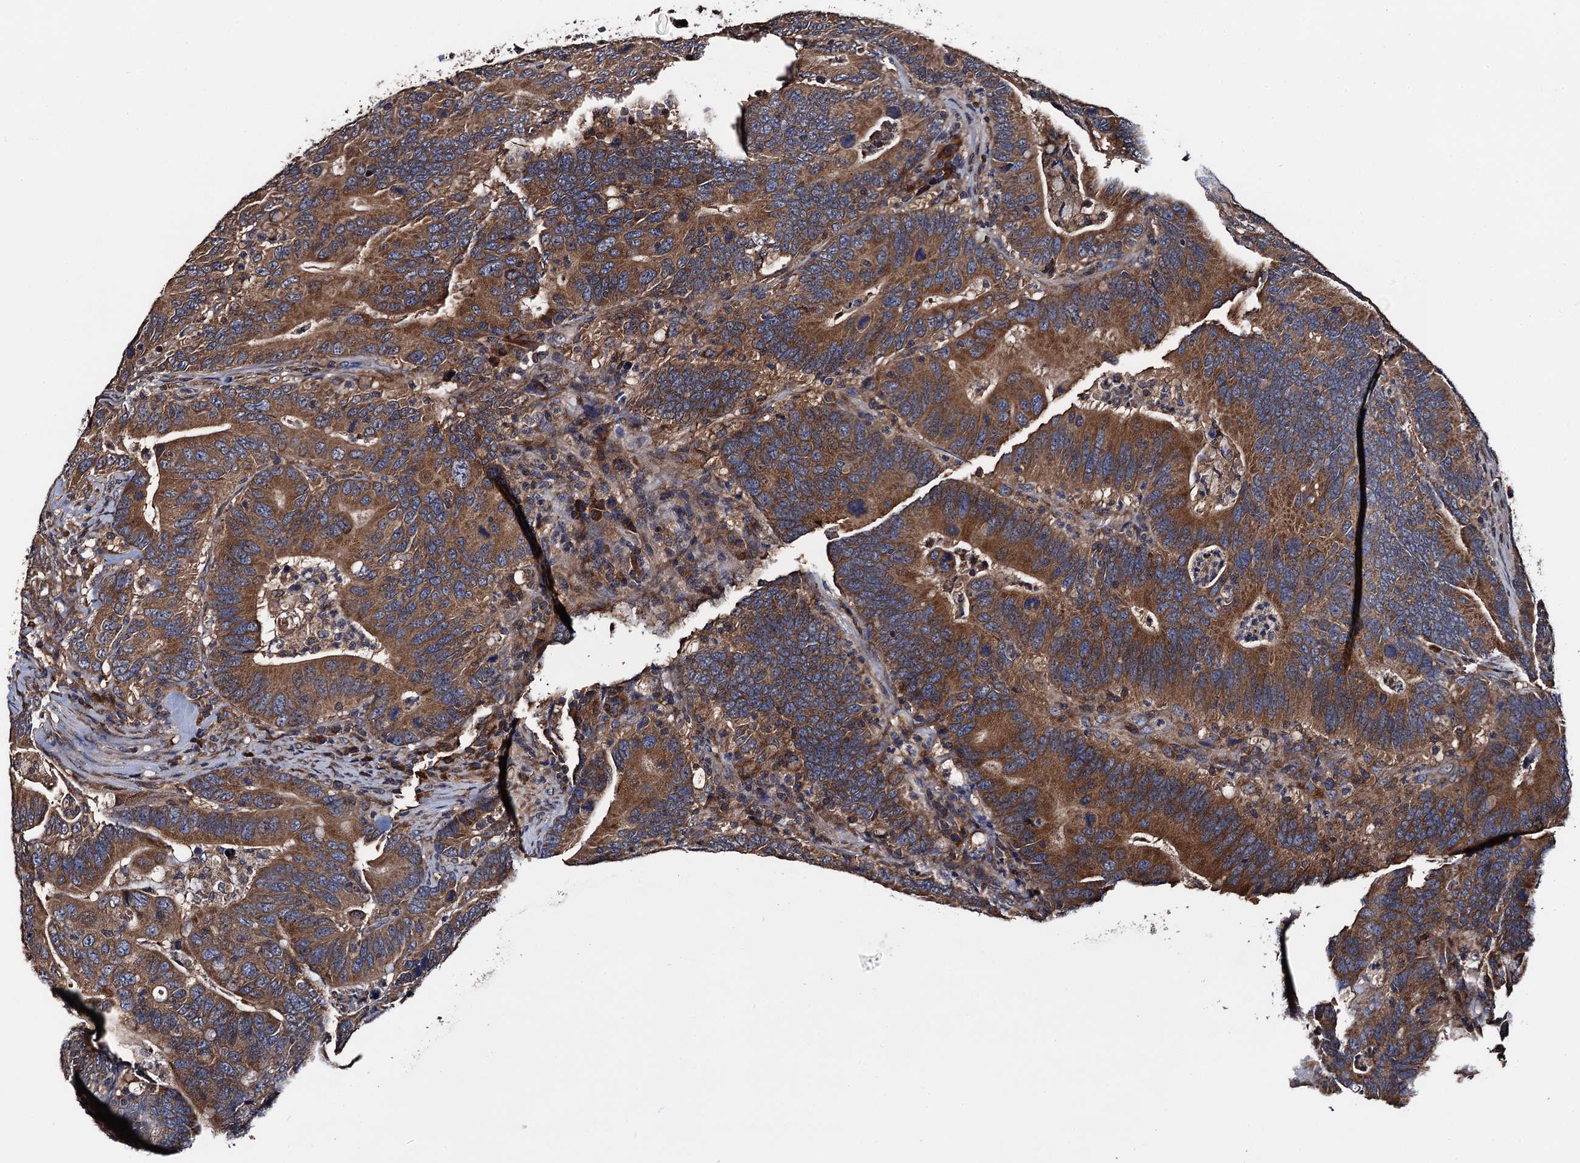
{"staining": {"intensity": "strong", "quantity": ">75%", "location": "cytoplasmic/membranous"}, "tissue": "colorectal cancer", "cell_type": "Tumor cells", "image_type": "cancer", "snomed": [{"axis": "morphology", "description": "Adenocarcinoma, NOS"}, {"axis": "topography", "description": "Colon"}], "caption": "Immunohistochemical staining of colorectal adenocarcinoma shows strong cytoplasmic/membranous protein expression in approximately >75% of tumor cells.", "gene": "RGS11", "patient": {"sex": "female", "age": 66}}